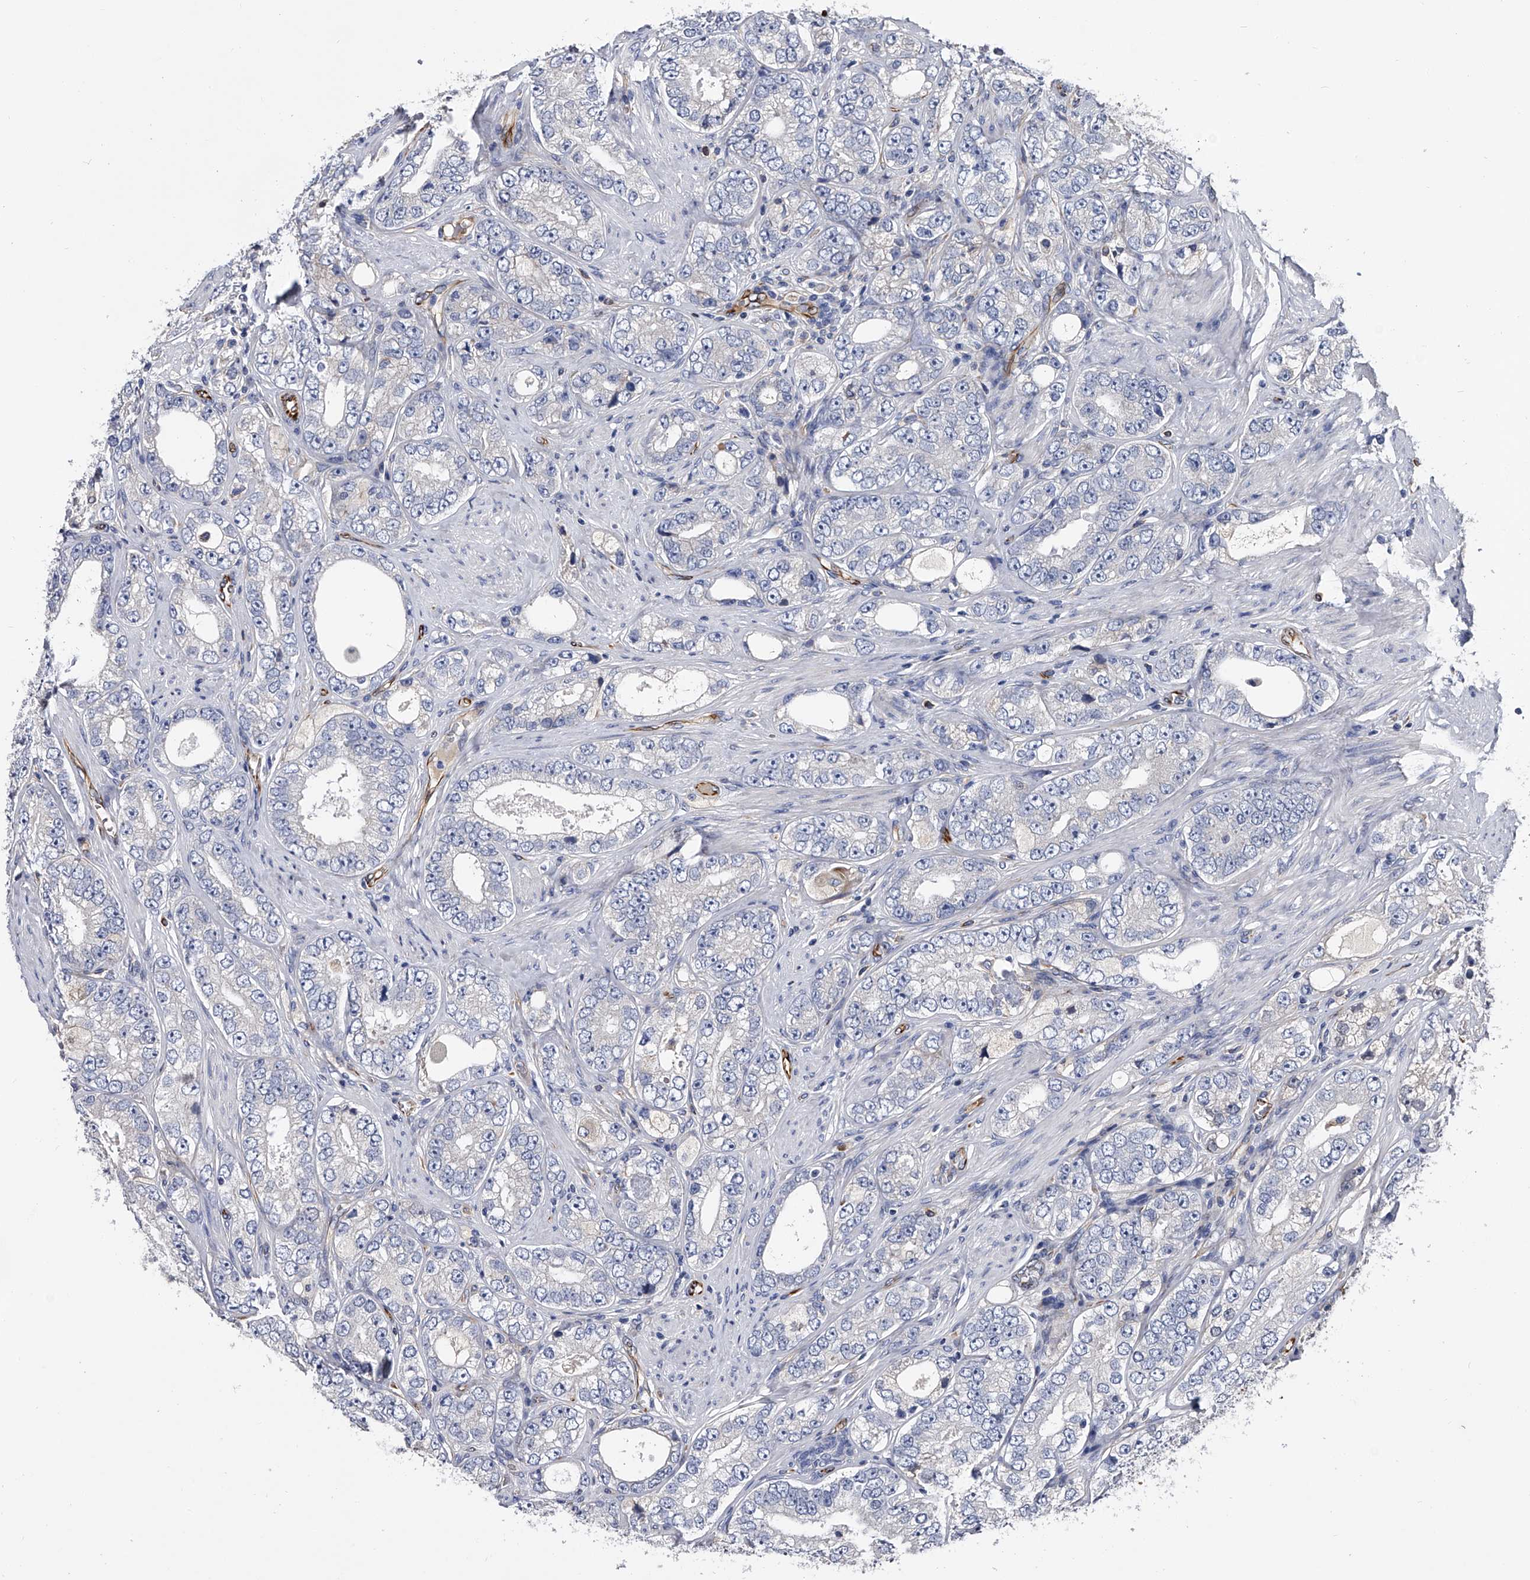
{"staining": {"intensity": "negative", "quantity": "none", "location": "none"}, "tissue": "prostate cancer", "cell_type": "Tumor cells", "image_type": "cancer", "snomed": [{"axis": "morphology", "description": "Adenocarcinoma, High grade"}, {"axis": "topography", "description": "Prostate"}], "caption": "Tumor cells show no significant protein staining in high-grade adenocarcinoma (prostate). (Stains: DAB immunohistochemistry with hematoxylin counter stain, Microscopy: brightfield microscopy at high magnification).", "gene": "EFCAB7", "patient": {"sex": "male", "age": 56}}